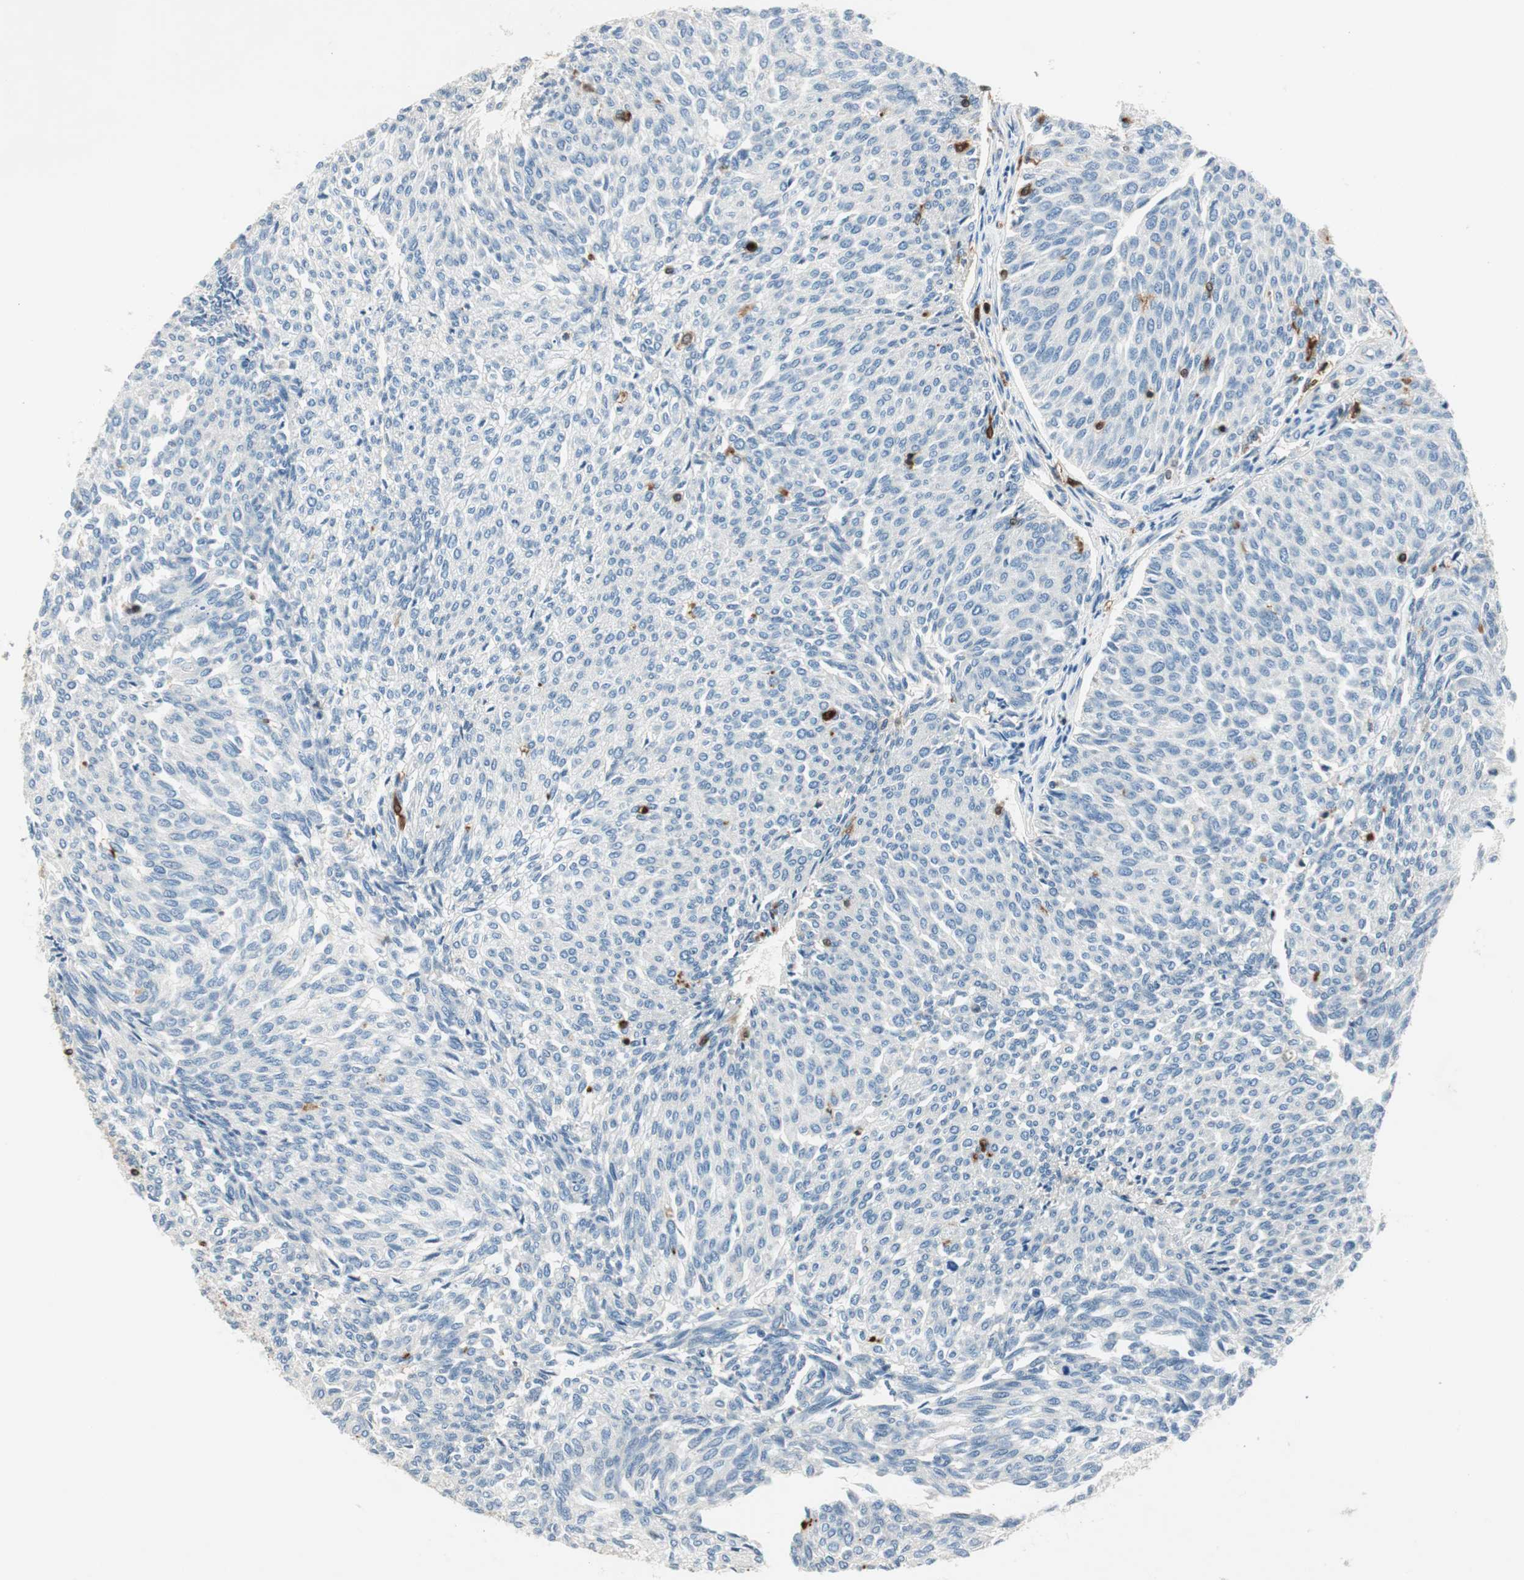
{"staining": {"intensity": "negative", "quantity": "none", "location": "none"}, "tissue": "urothelial cancer", "cell_type": "Tumor cells", "image_type": "cancer", "snomed": [{"axis": "morphology", "description": "Urothelial carcinoma, Low grade"}, {"axis": "topography", "description": "Urinary bladder"}], "caption": "Urothelial cancer was stained to show a protein in brown. There is no significant positivity in tumor cells. The staining was performed using DAB to visualize the protein expression in brown, while the nuclei were stained in blue with hematoxylin (Magnification: 20x).", "gene": "COTL1", "patient": {"sex": "female", "age": 79}}